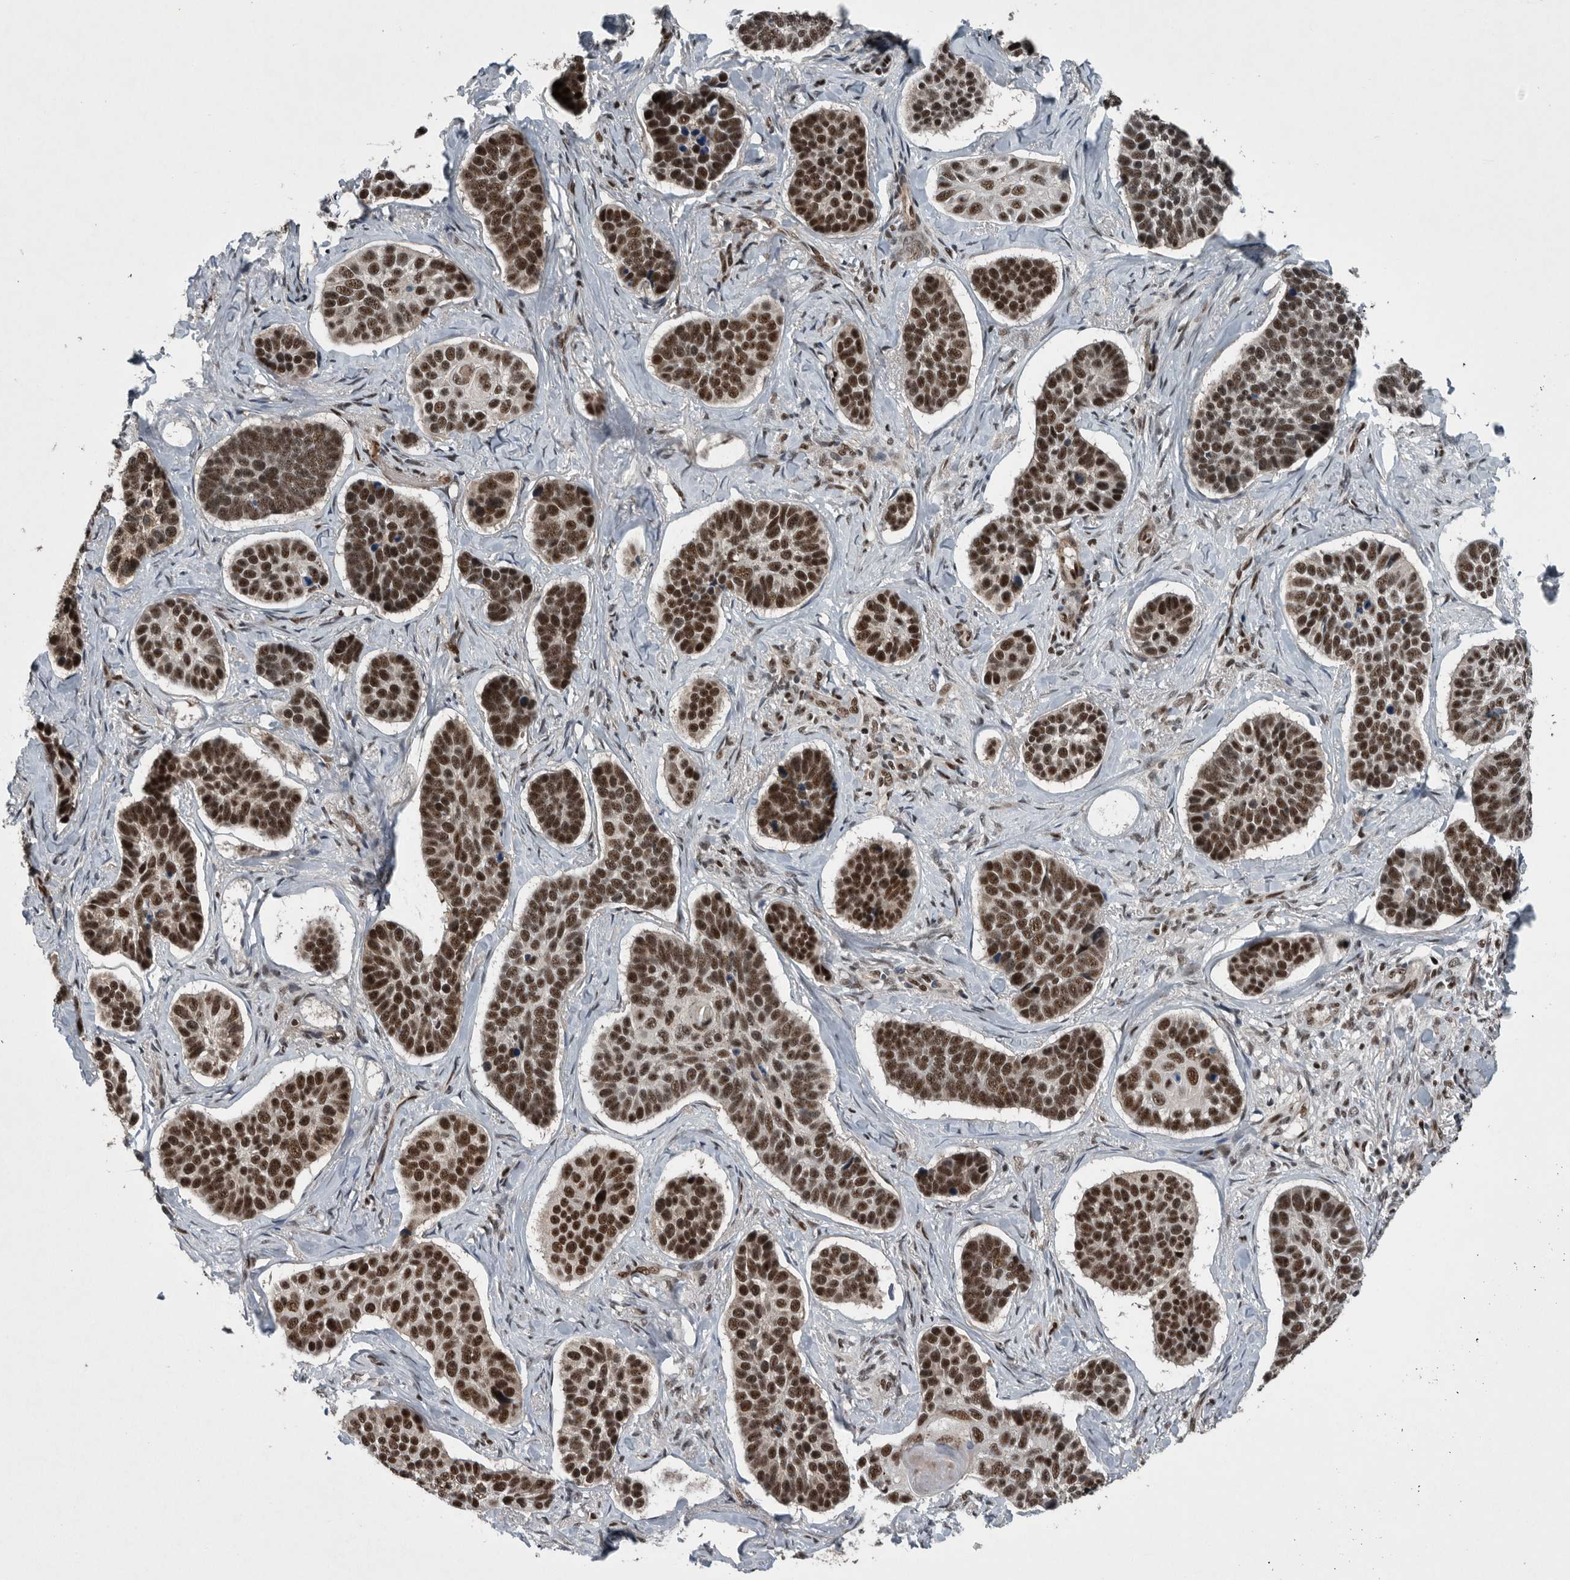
{"staining": {"intensity": "strong", "quantity": ">75%", "location": "nuclear"}, "tissue": "skin cancer", "cell_type": "Tumor cells", "image_type": "cancer", "snomed": [{"axis": "morphology", "description": "Basal cell carcinoma"}, {"axis": "topography", "description": "Skin"}], "caption": "Skin basal cell carcinoma stained with a brown dye demonstrates strong nuclear positive expression in about >75% of tumor cells.", "gene": "SENP7", "patient": {"sex": "male", "age": 62}}